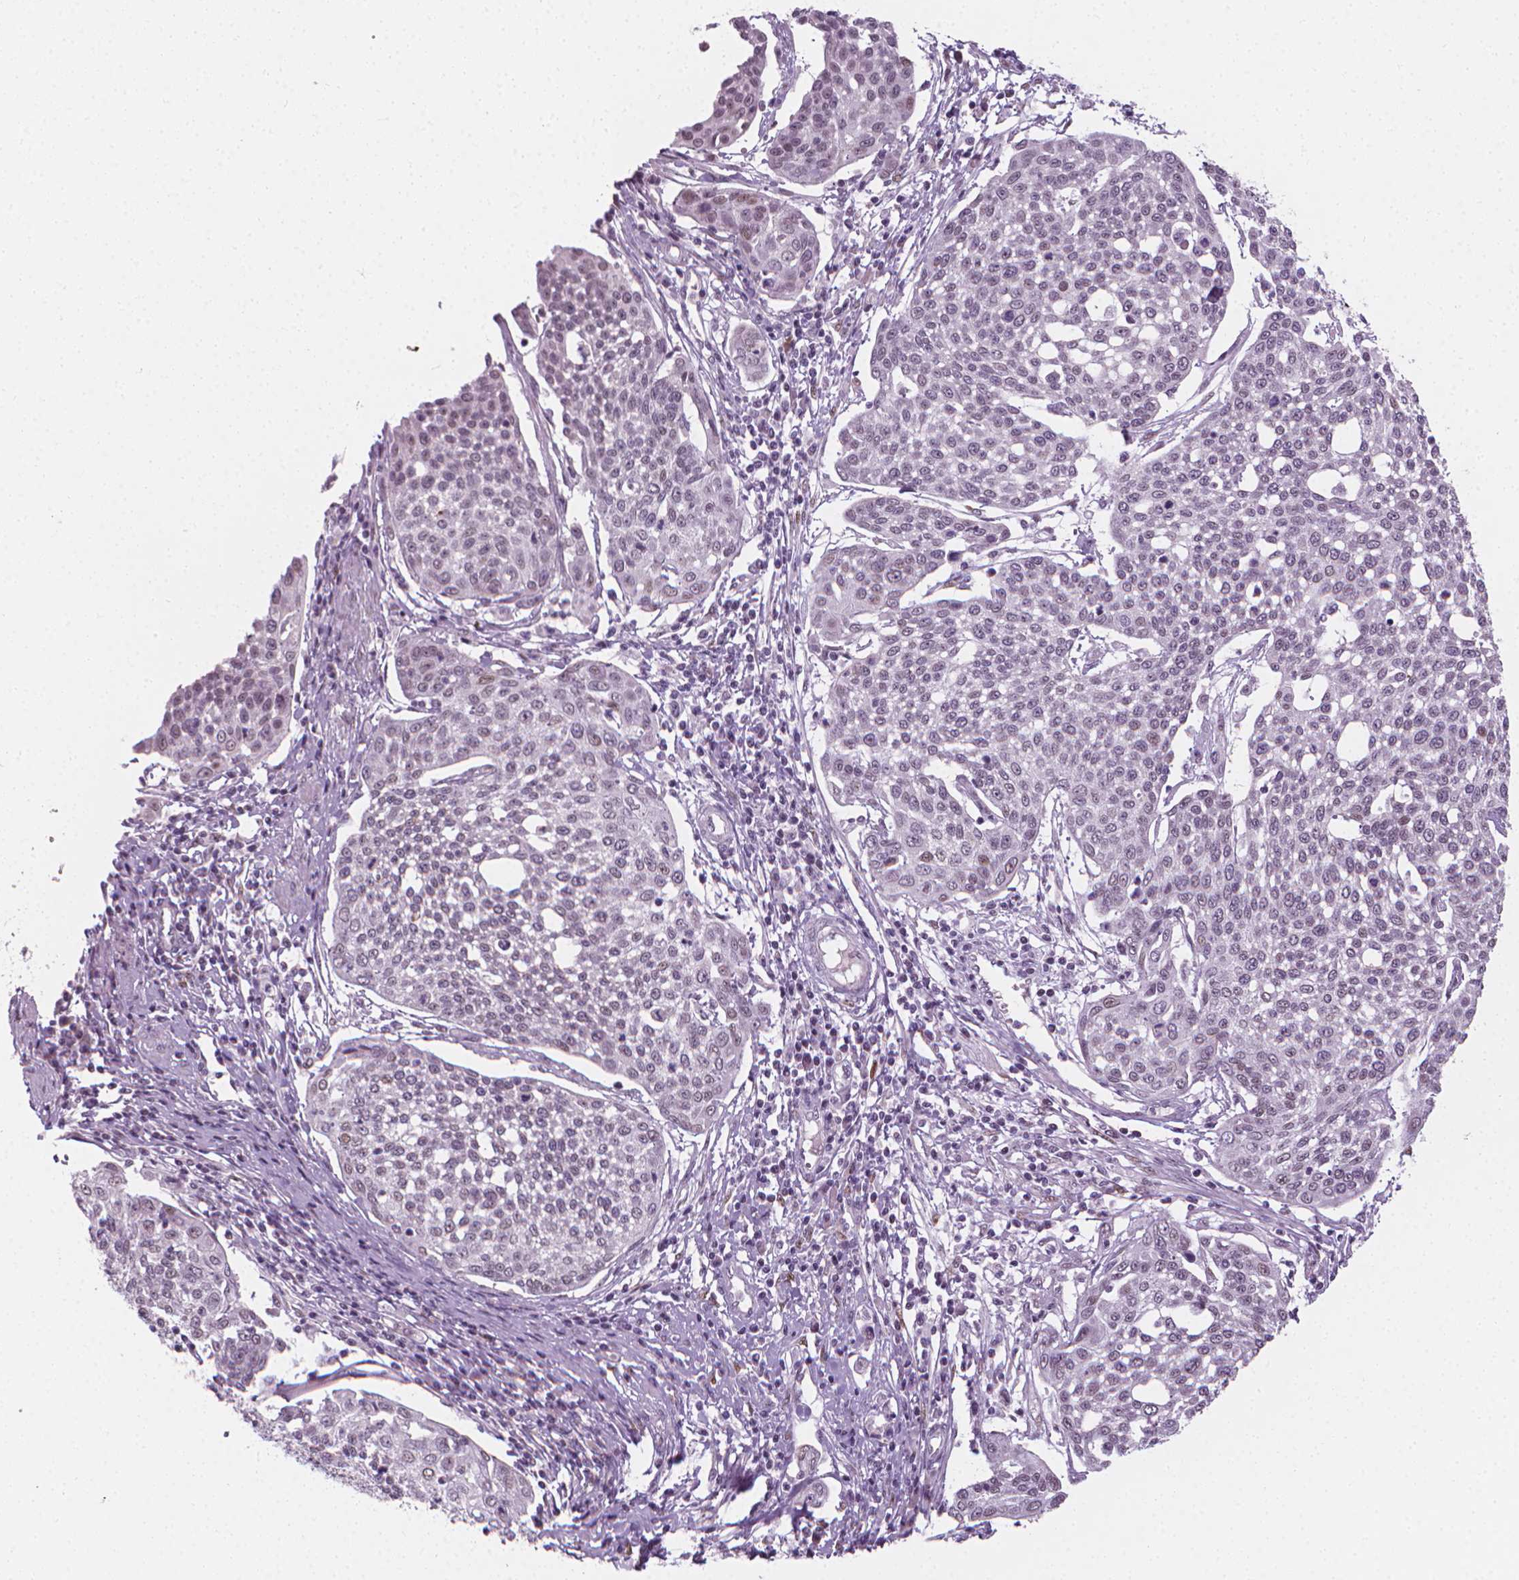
{"staining": {"intensity": "negative", "quantity": "none", "location": "none"}, "tissue": "cervical cancer", "cell_type": "Tumor cells", "image_type": "cancer", "snomed": [{"axis": "morphology", "description": "Squamous cell carcinoma, NOS"}, {"axis": "topography", "description": "Cervix"}], "caption": "An immunohistochemistry (IHC) image of cervical cancer (squamous cell carcinoma) is shown. There is no staining in tumor cells of cervical cancer (squamous cell carcinoma).", "gene": "CDKN1C", "patient": {"sex": "female", "age": 34}}